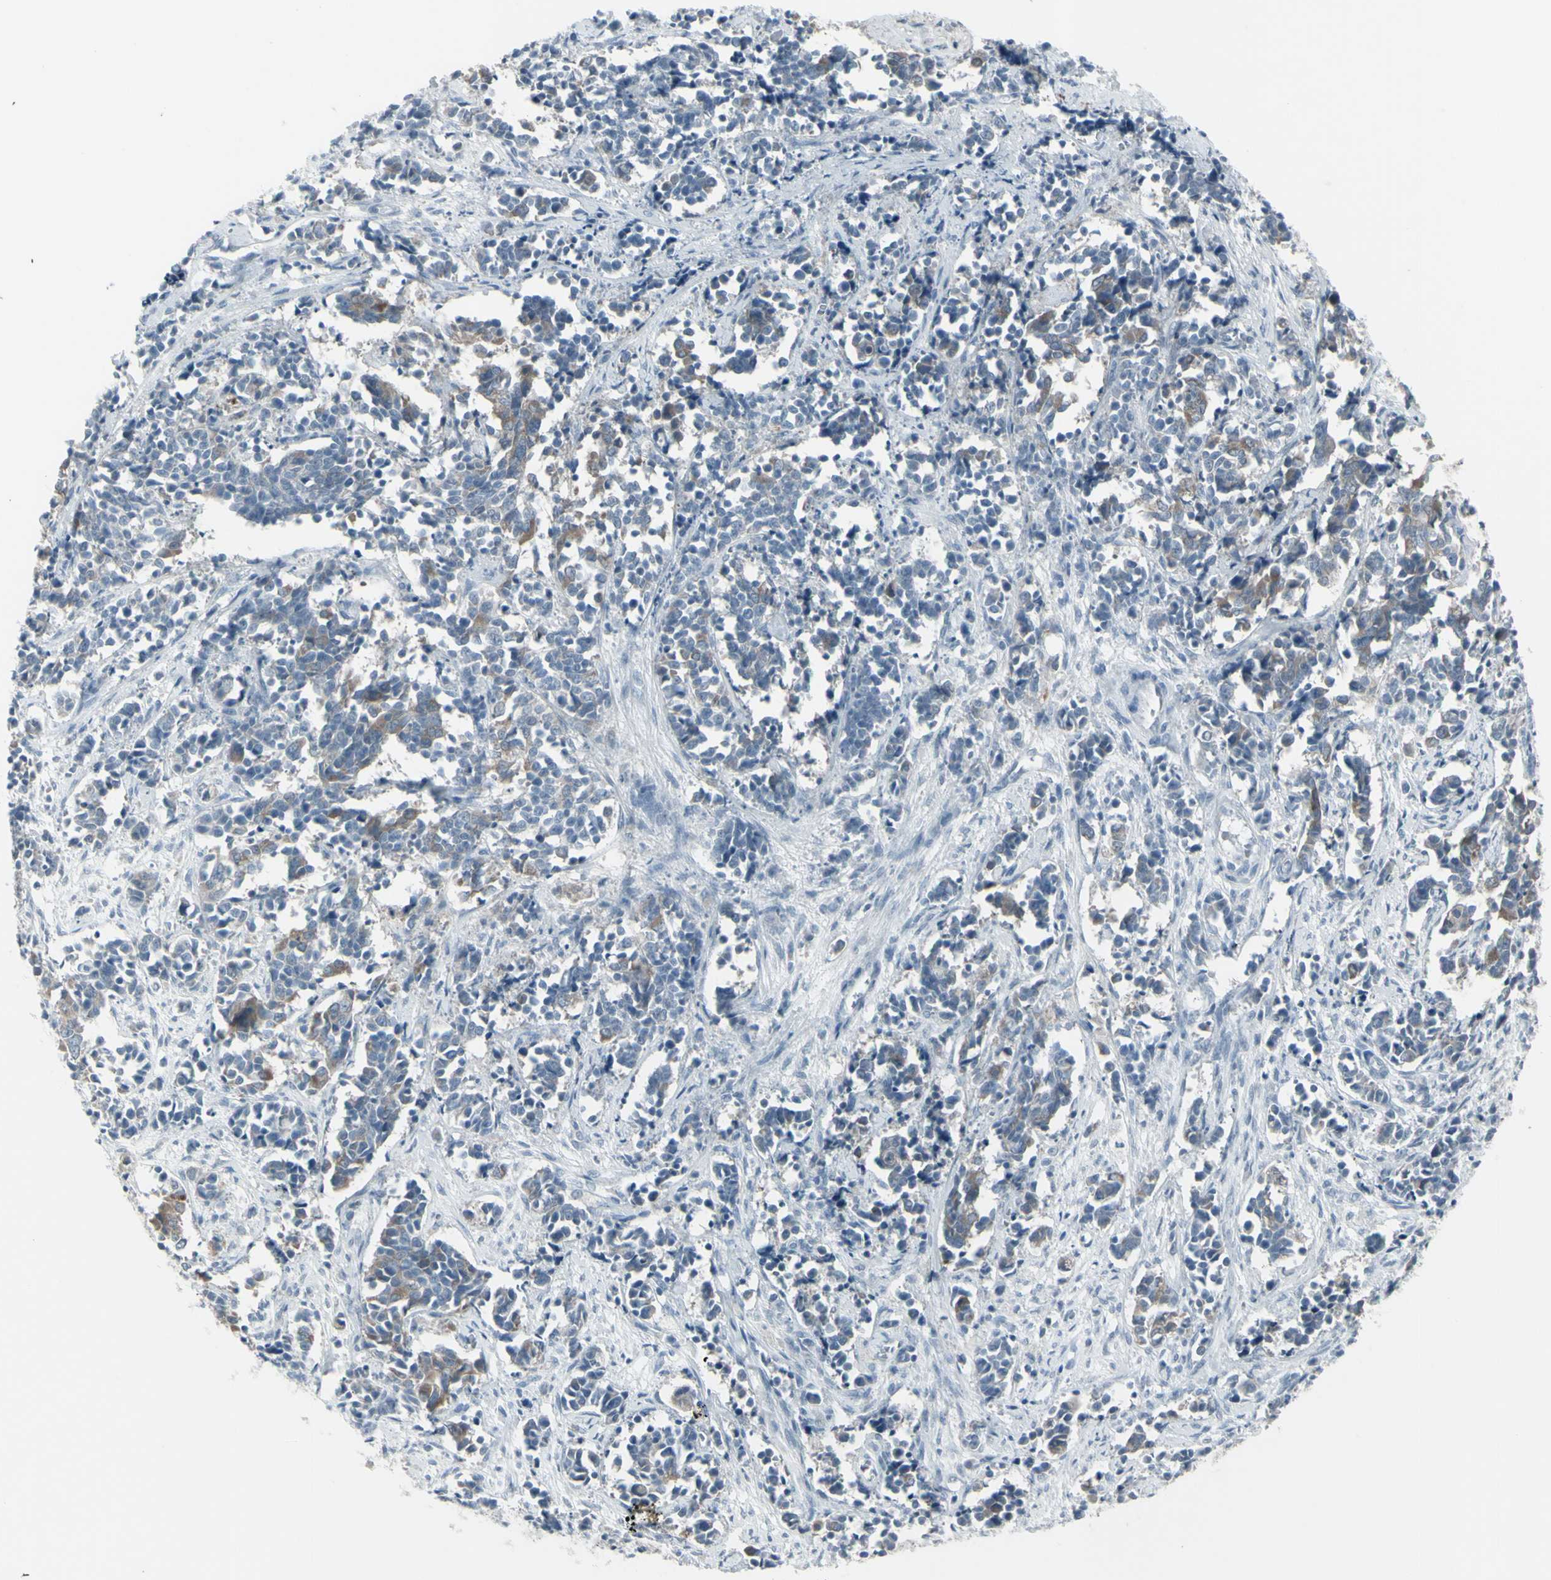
{"staining": {"intensity": "weak", "quantity": "<25%", "location": "cytoplasmic/membranous"}, "tissue": "cervical cancer", "cell_type": "Tumor cells", "image_type": "cancer", "snomed": [{"axis": "morphology", "description": "Normal tissue, NOS"}, {"axis": "morphology", "description": "Squamous cell carcinoma, NOS"}, {"axis": "topography", "description": "Cervix"}], "caption": "This is a micrograph of immunohistochemistry staining of cervical cancer, which shows no staining in tumor cells.", "gene": "RAB3A", "patient": {"sex": "female", "age": 35}}